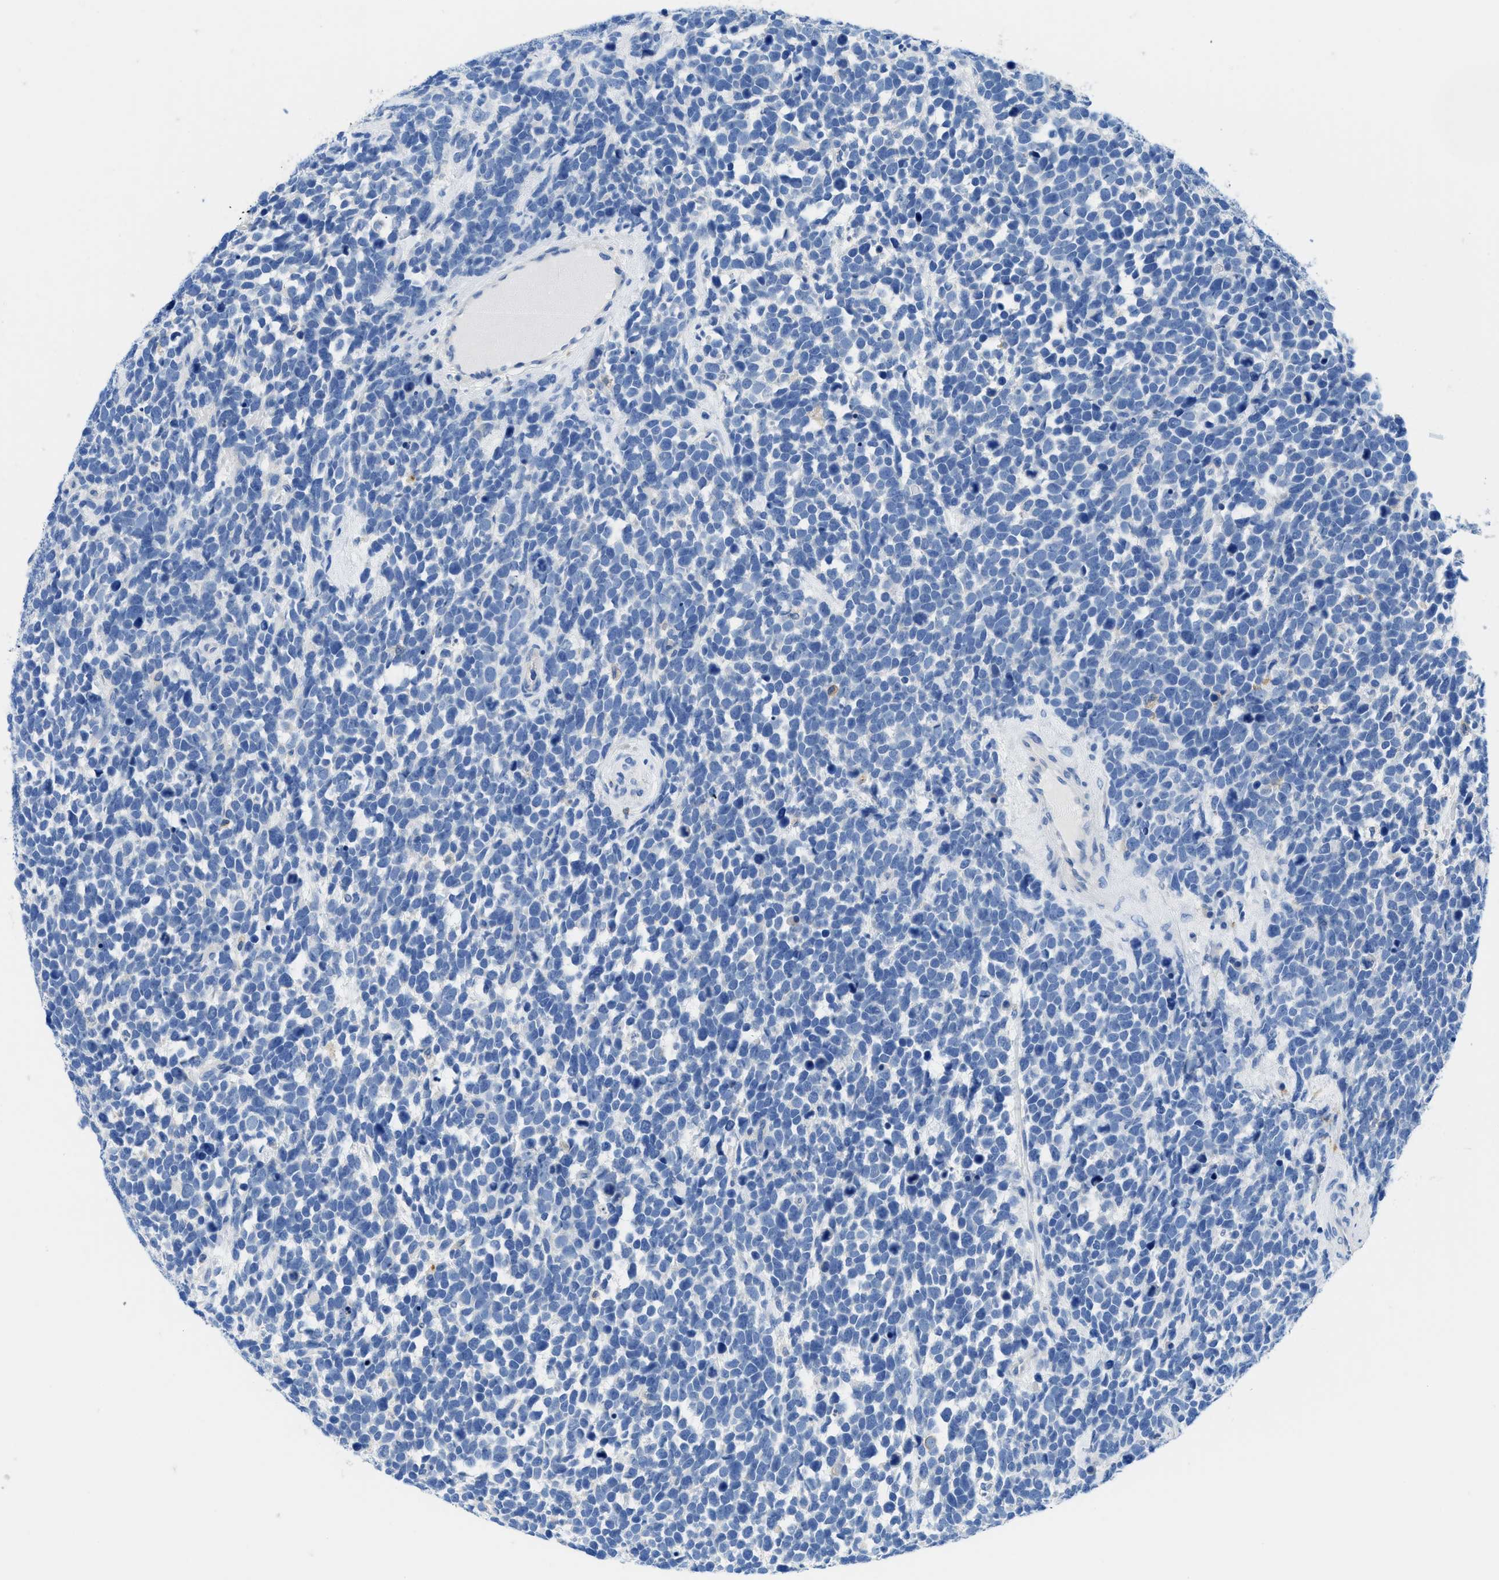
{"staining": {"intensity": "negative", "quantity": "none", "location": "none"}, "tissue": "urothelial cancer", "cell_type": "Tumor cells", "image_type": "cancer", "snomed": [{"axis": "morphology", "description": "Urothelial carcinoma, High grade"}, {"axis": "topography", "description": "Urinary bladder"}], "caption": "High-grade urothelial carcinoma stained for a protein using IHC reveals no staining tumor cells.", "gene": "NEB", "patient": {"sex": "female", "age": 82}}